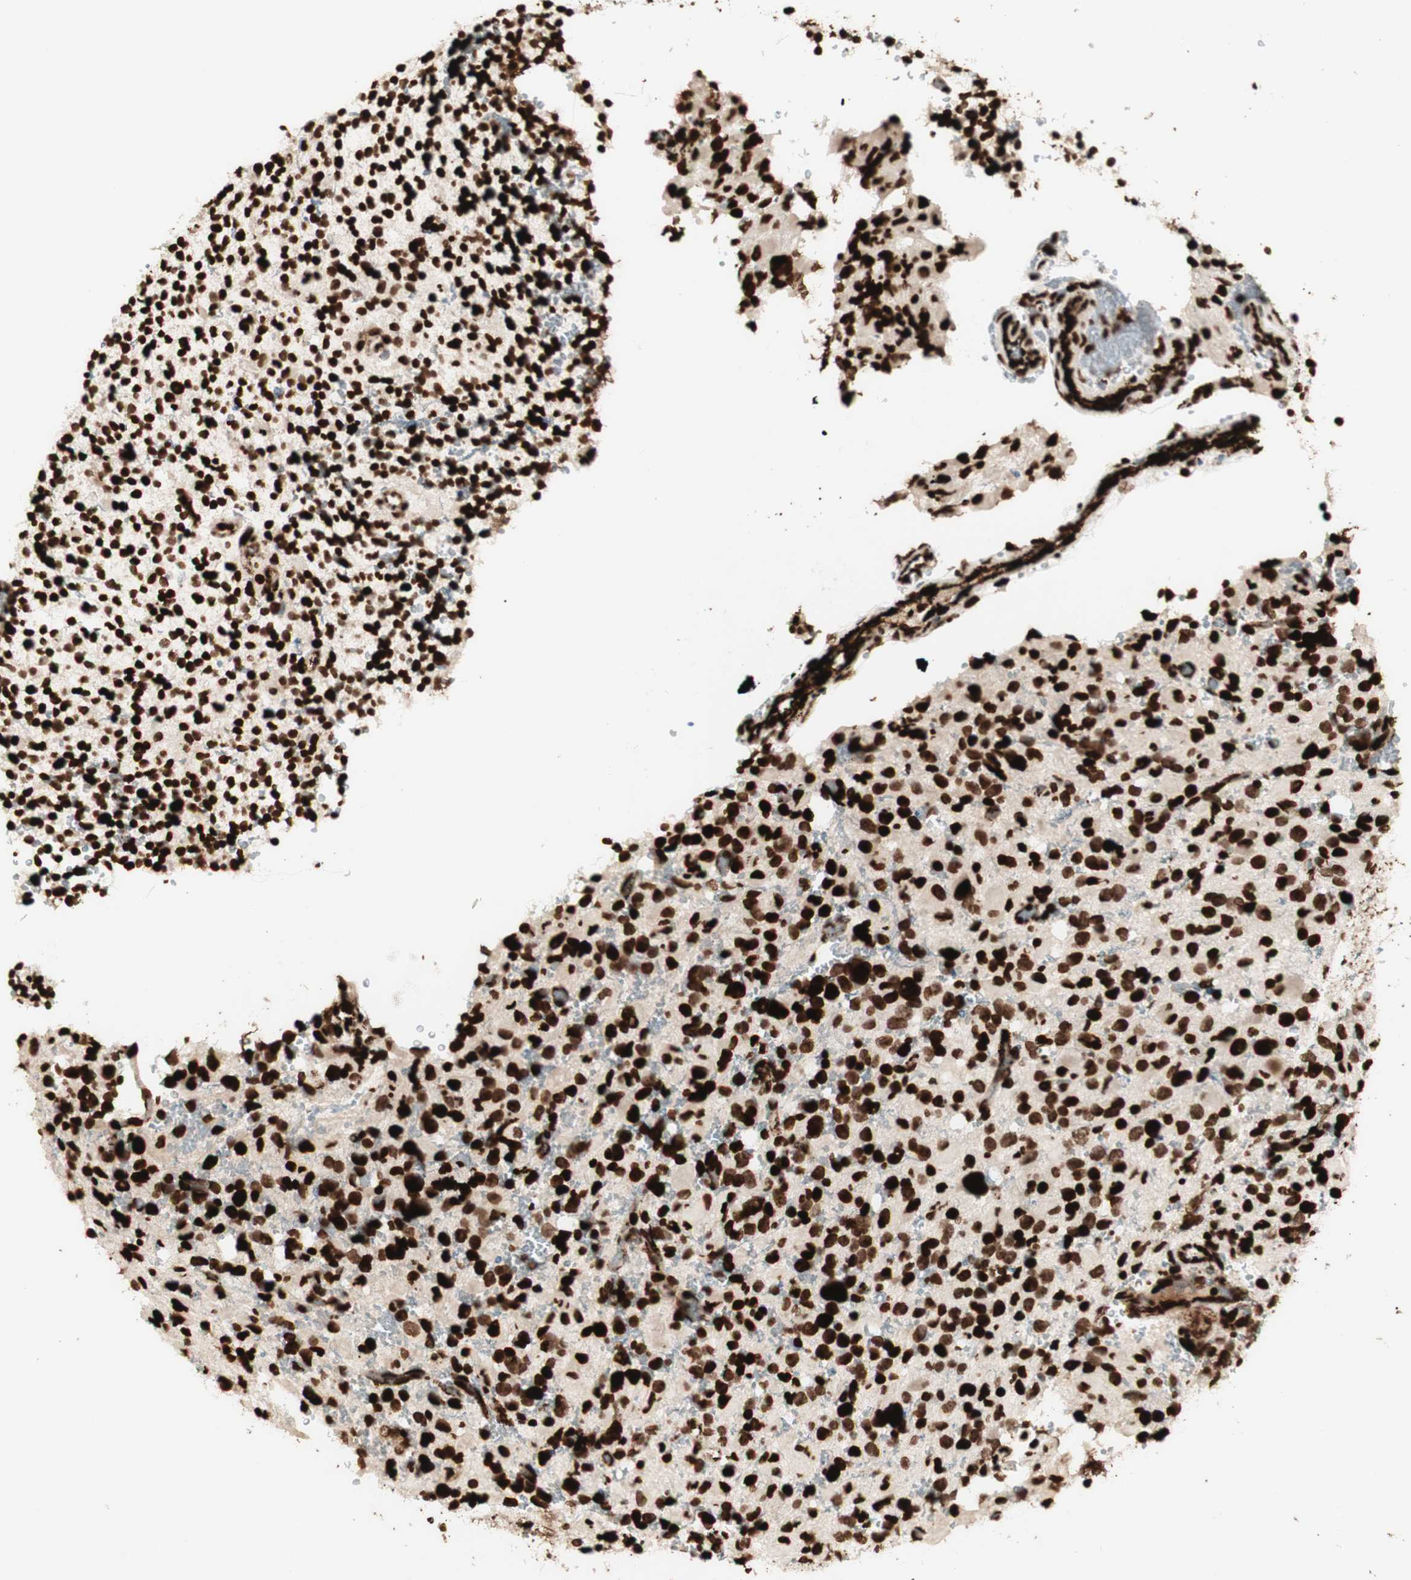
{"staining": {"intensity": "strong", "quantity": ">75%", "location": "nuclear"}, "tissue": "glioma", "cell_type": "Tumor cells", "image_type": "cancer", "snomed": [{"axis": "morphology", "description": "Glioma, malignant, High grade"}, {"axis": "topography", "description": "Brain"}], "caption": "Strong nuclear protein expression is present in about >75% of tumor cells in glioma.", "gene": "NCAPD2", "patient": {"sex": "male", "age": 48}}